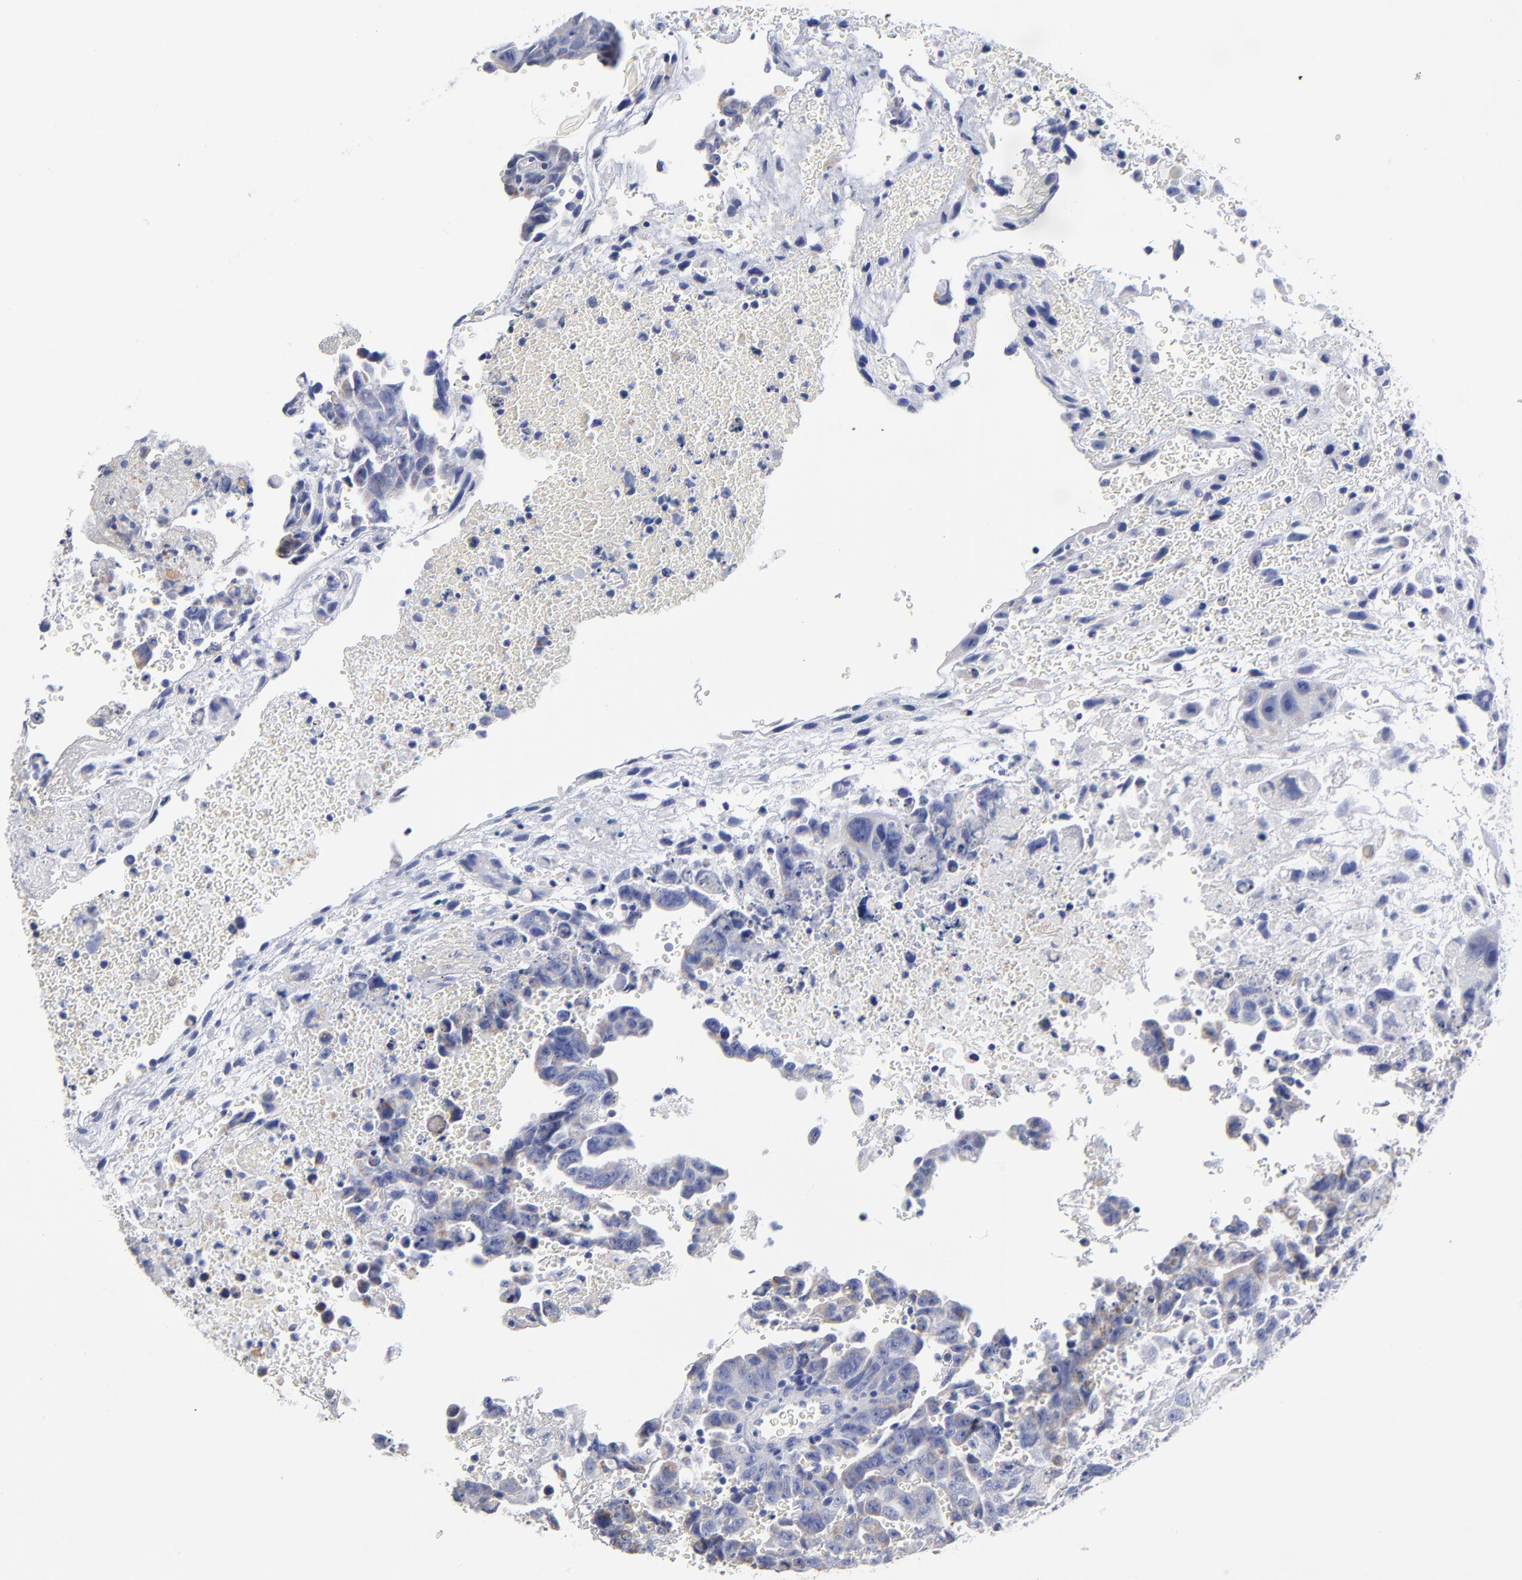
{"staining": {"intensity": "negative", "quantity": "none", "location": "none"}, "tissue": "testis cancer", "cell_type": "Tumor cells", "image_type": "cancer", "snomed": [{"axis": "morphology", "description": "Carcinoma, Embryonal, NOS"}, {"axis": "topography", "description": "Testis"}], "caption": "High magnification brightfield microscopy of testis cancer stained with DAB (brown) and counterstained with hematoxylin (blue): tumor cells show no significant expression.", "gene": "PTP4A1", "patient": {"sex": "male", "age": 28}}